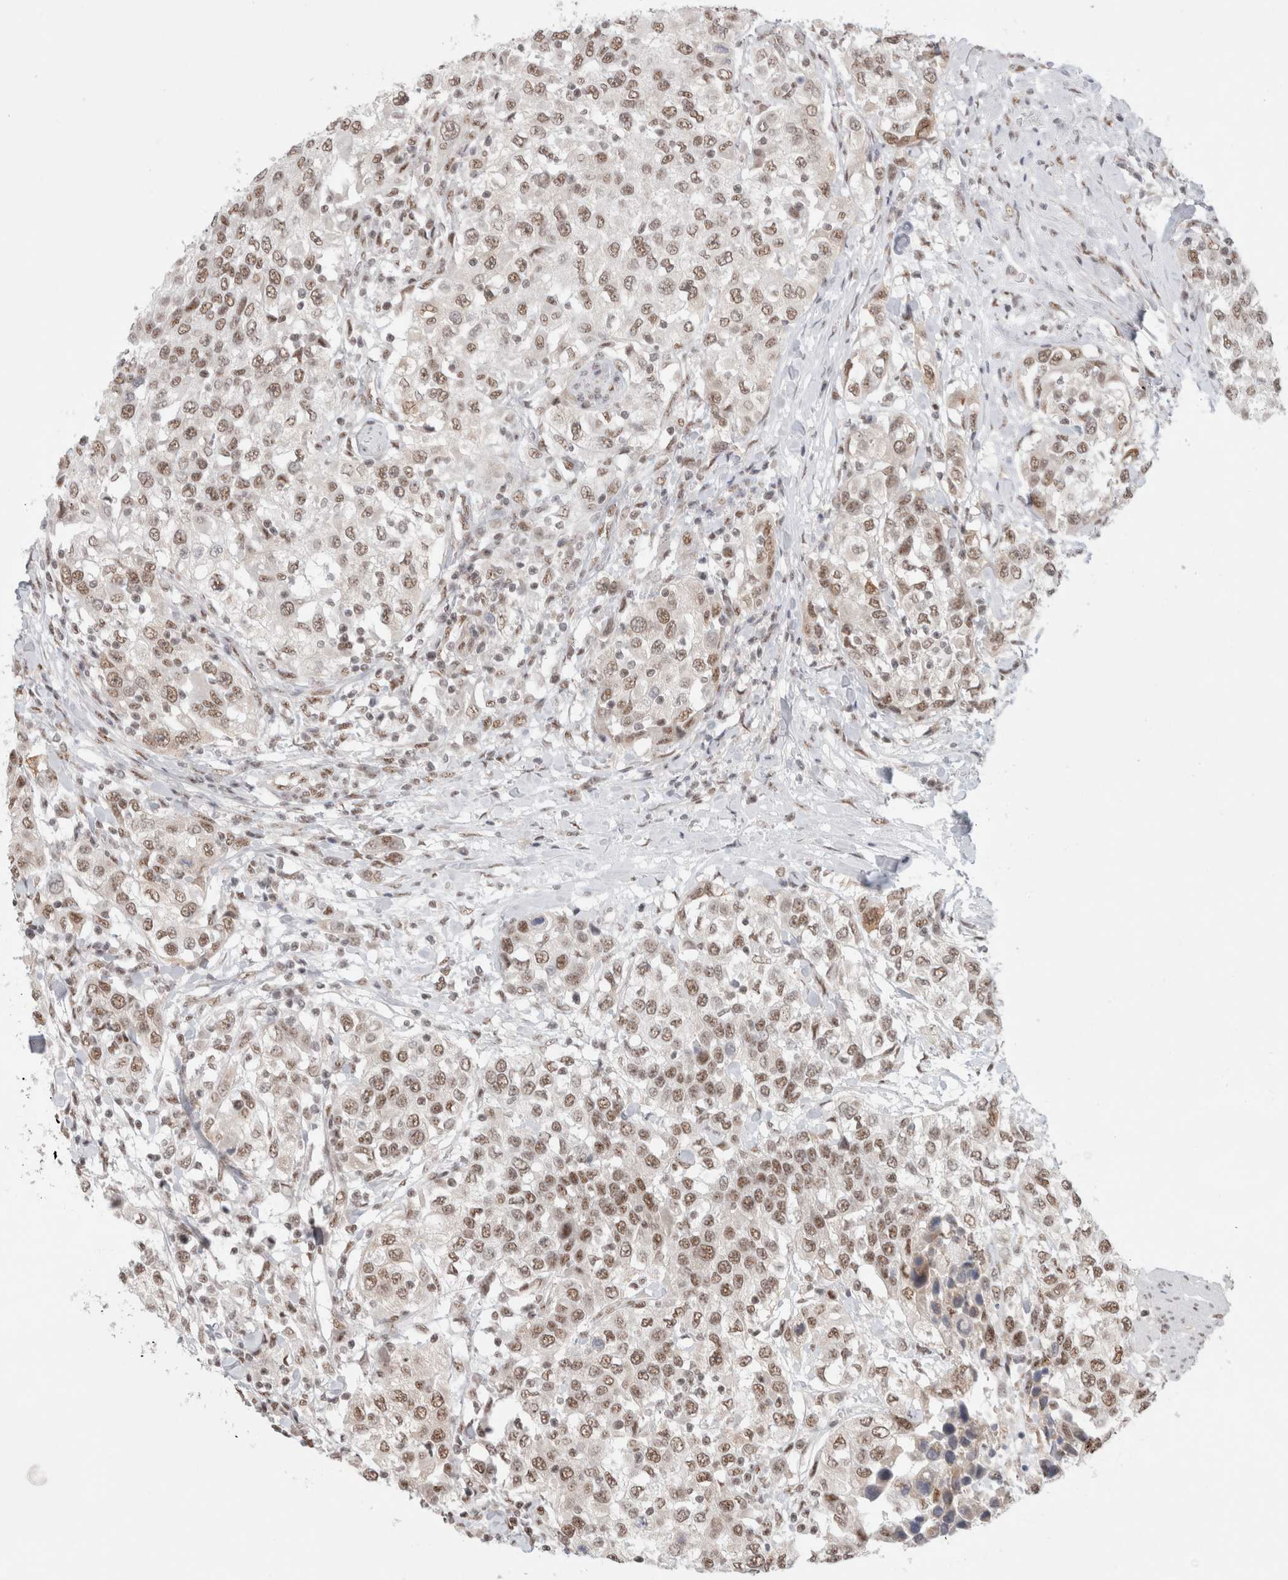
{"staining": {"intensity": "moderate", "quantity": ">75%", "location": "nuclear"}, "tissue": "urothelial cancer", "cell_type": "Tumor cells", "image_type": "cancer", "snomed": [{"axis": "morphology", "description": "Urothelial carcinoma, High grade"}, {"axis": "topography", "description": "Urinary bladder"}], "caption": "Immunohistochemistry (IHC) histopathology image of neoplastic tissue: human urothelial cancer stained using immunohistochemistry (IHC) exhibits medium levels of moderate protein expression localized specifically in the nuclear of tumor cells, appearing as a nuclear brown color.", "gene": "TRMT12", "patient": {"sex": "female", "age": 80}}